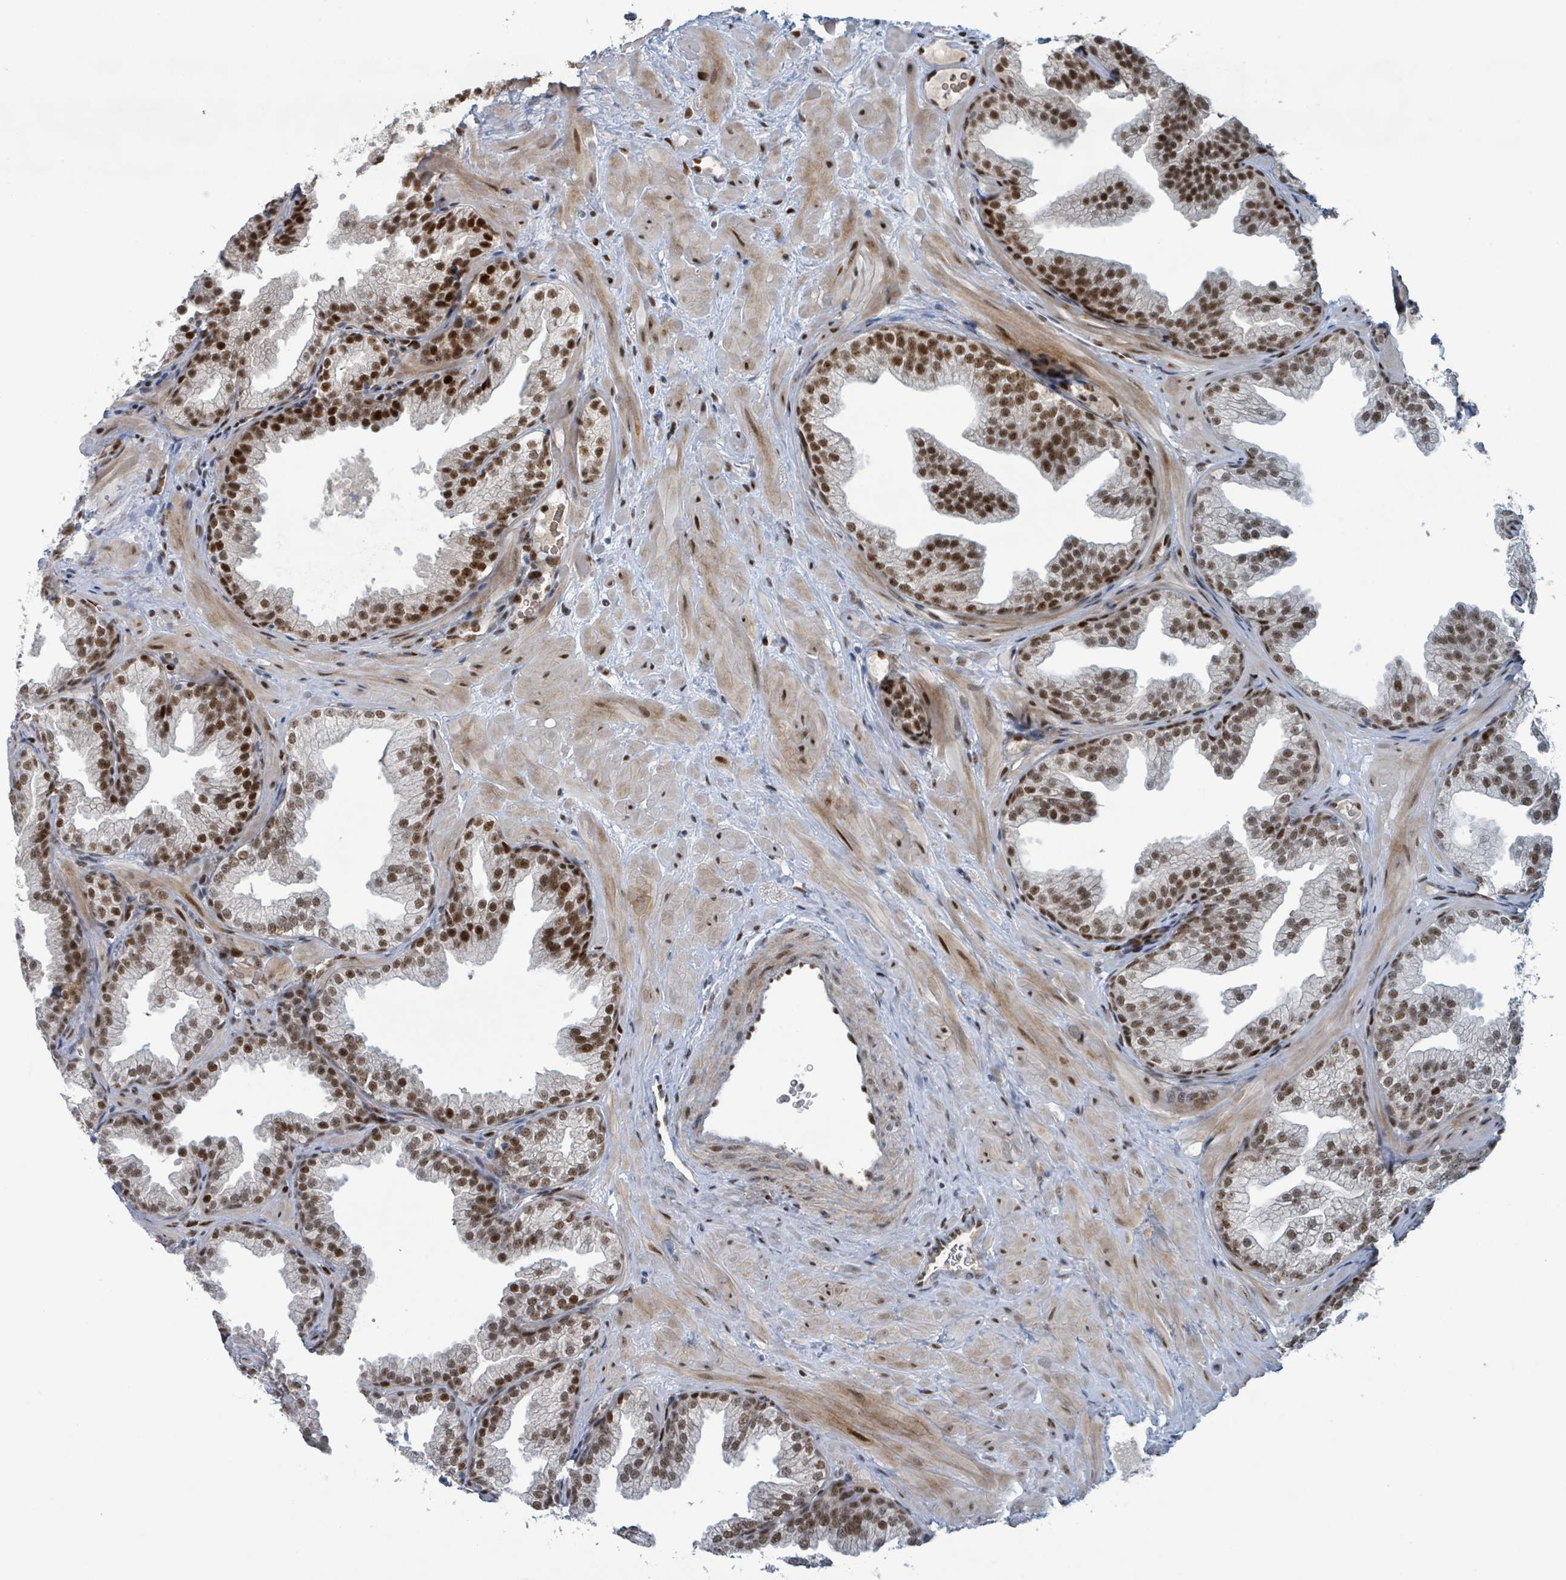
{"staining": {"intensity": "strong", "quantity": ">75%", "location": "nuclear"}, "tissue": "prostate", "cell_type": "Glandular cells", "image_type": "normal", "snomed": [{"axis": "morphology", "description": "Normal tissue, NOS"}, {"axis": "topography", "description": "Prostate"}], "caption": "Immunohistochemical staining of normal human prostate shows strong nuclear protein expression in approximately >75% of glandular cells.", "gene": "KLF3", "patient": {"sex": "male", "age": 37}}